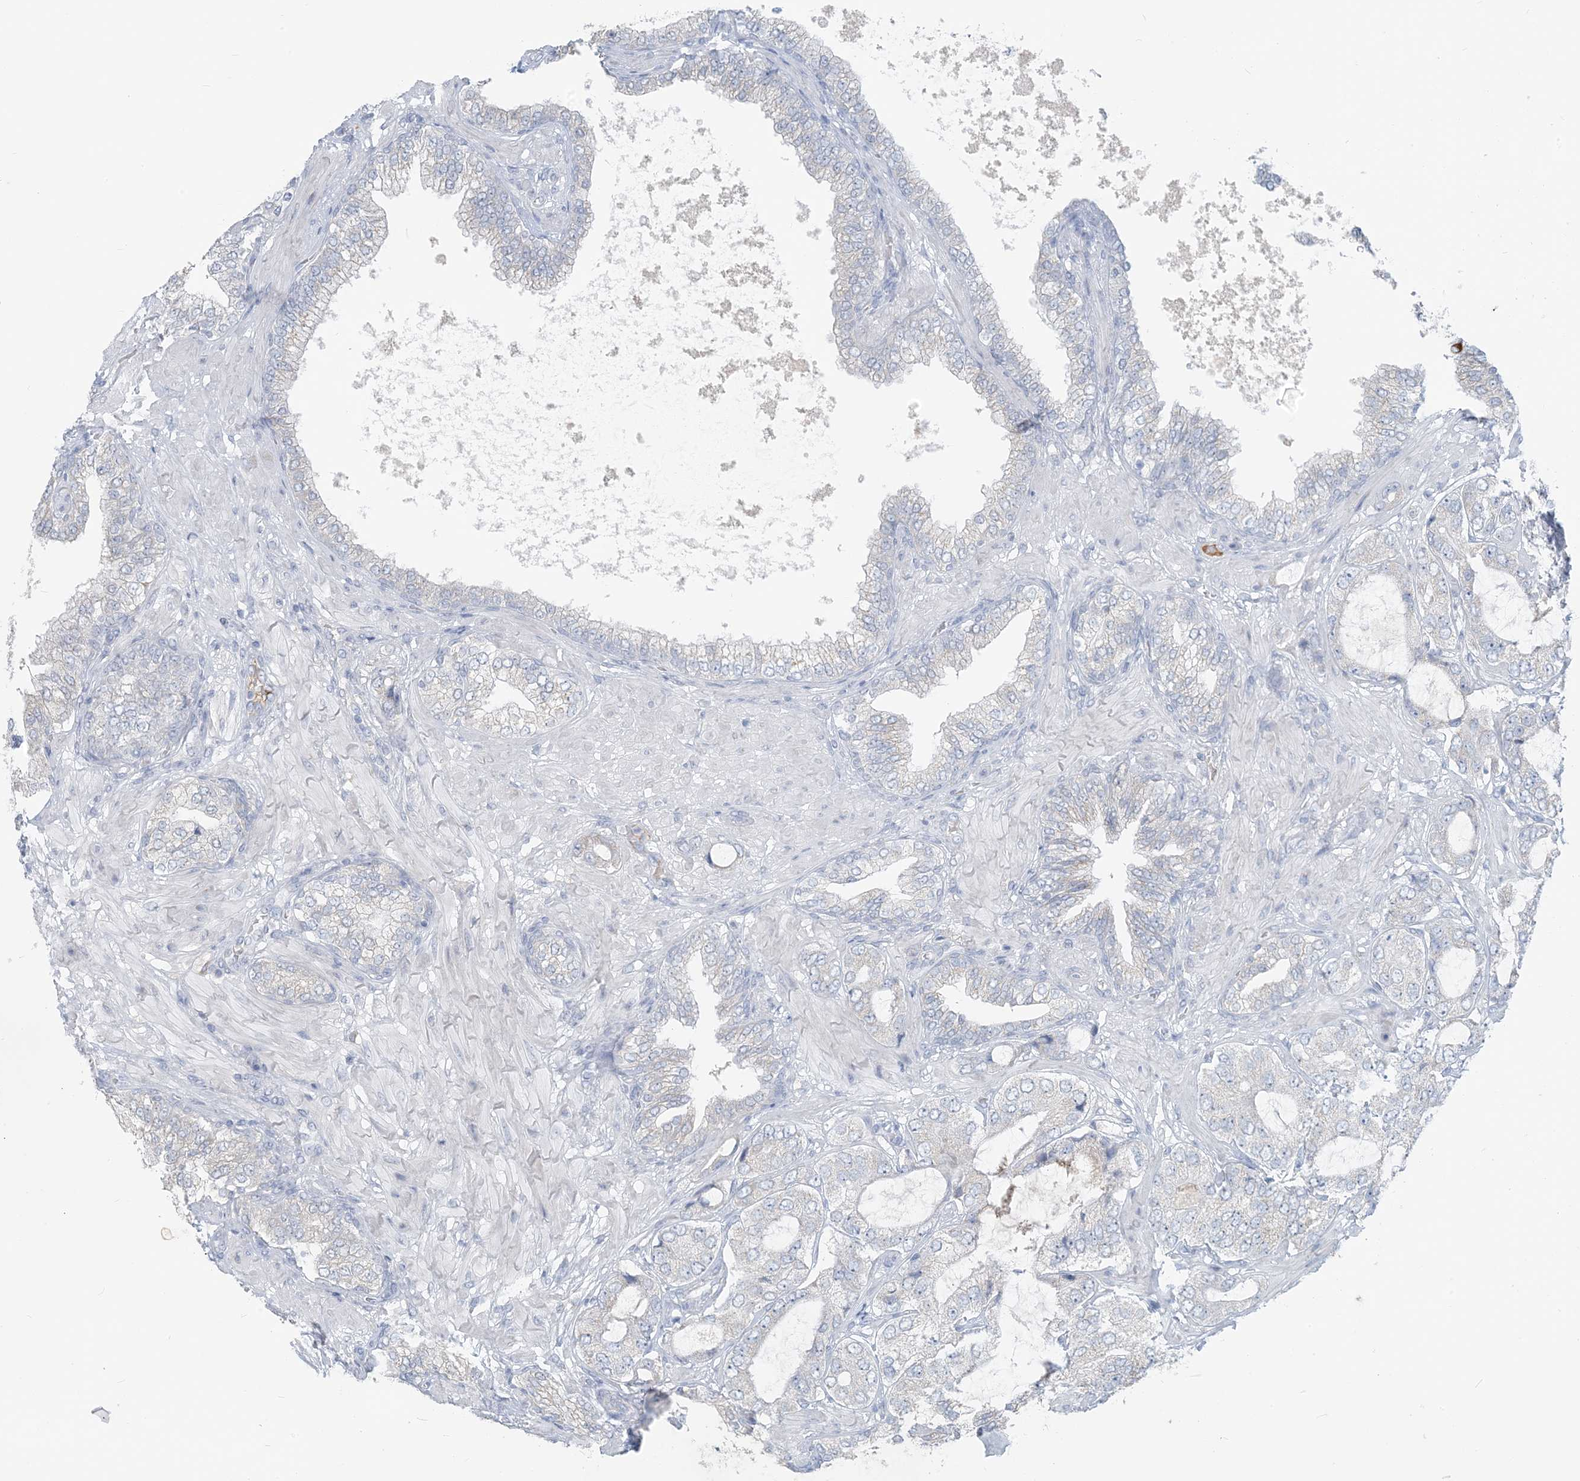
{"staining": {"intensity": "weak", "quantity": "<25%", "location": "cytoplasmic/membranous"}, "tissue": "prostate cancer", "cell_type": "Tumor cells", "image_type": "cancer", "snomed": [{"axis": "morphology", "description": "Adenocarcinoma, High grade"}, {"axis": "topography", "description": "Prostate"}], "caption": "Immunohistochemistry of human prostate cancer (high-grade adenocarcinoma) exhibits no expression in tumor cells.", "gene": "SCML1", "patient": {"sex": "male", "age": 59}}